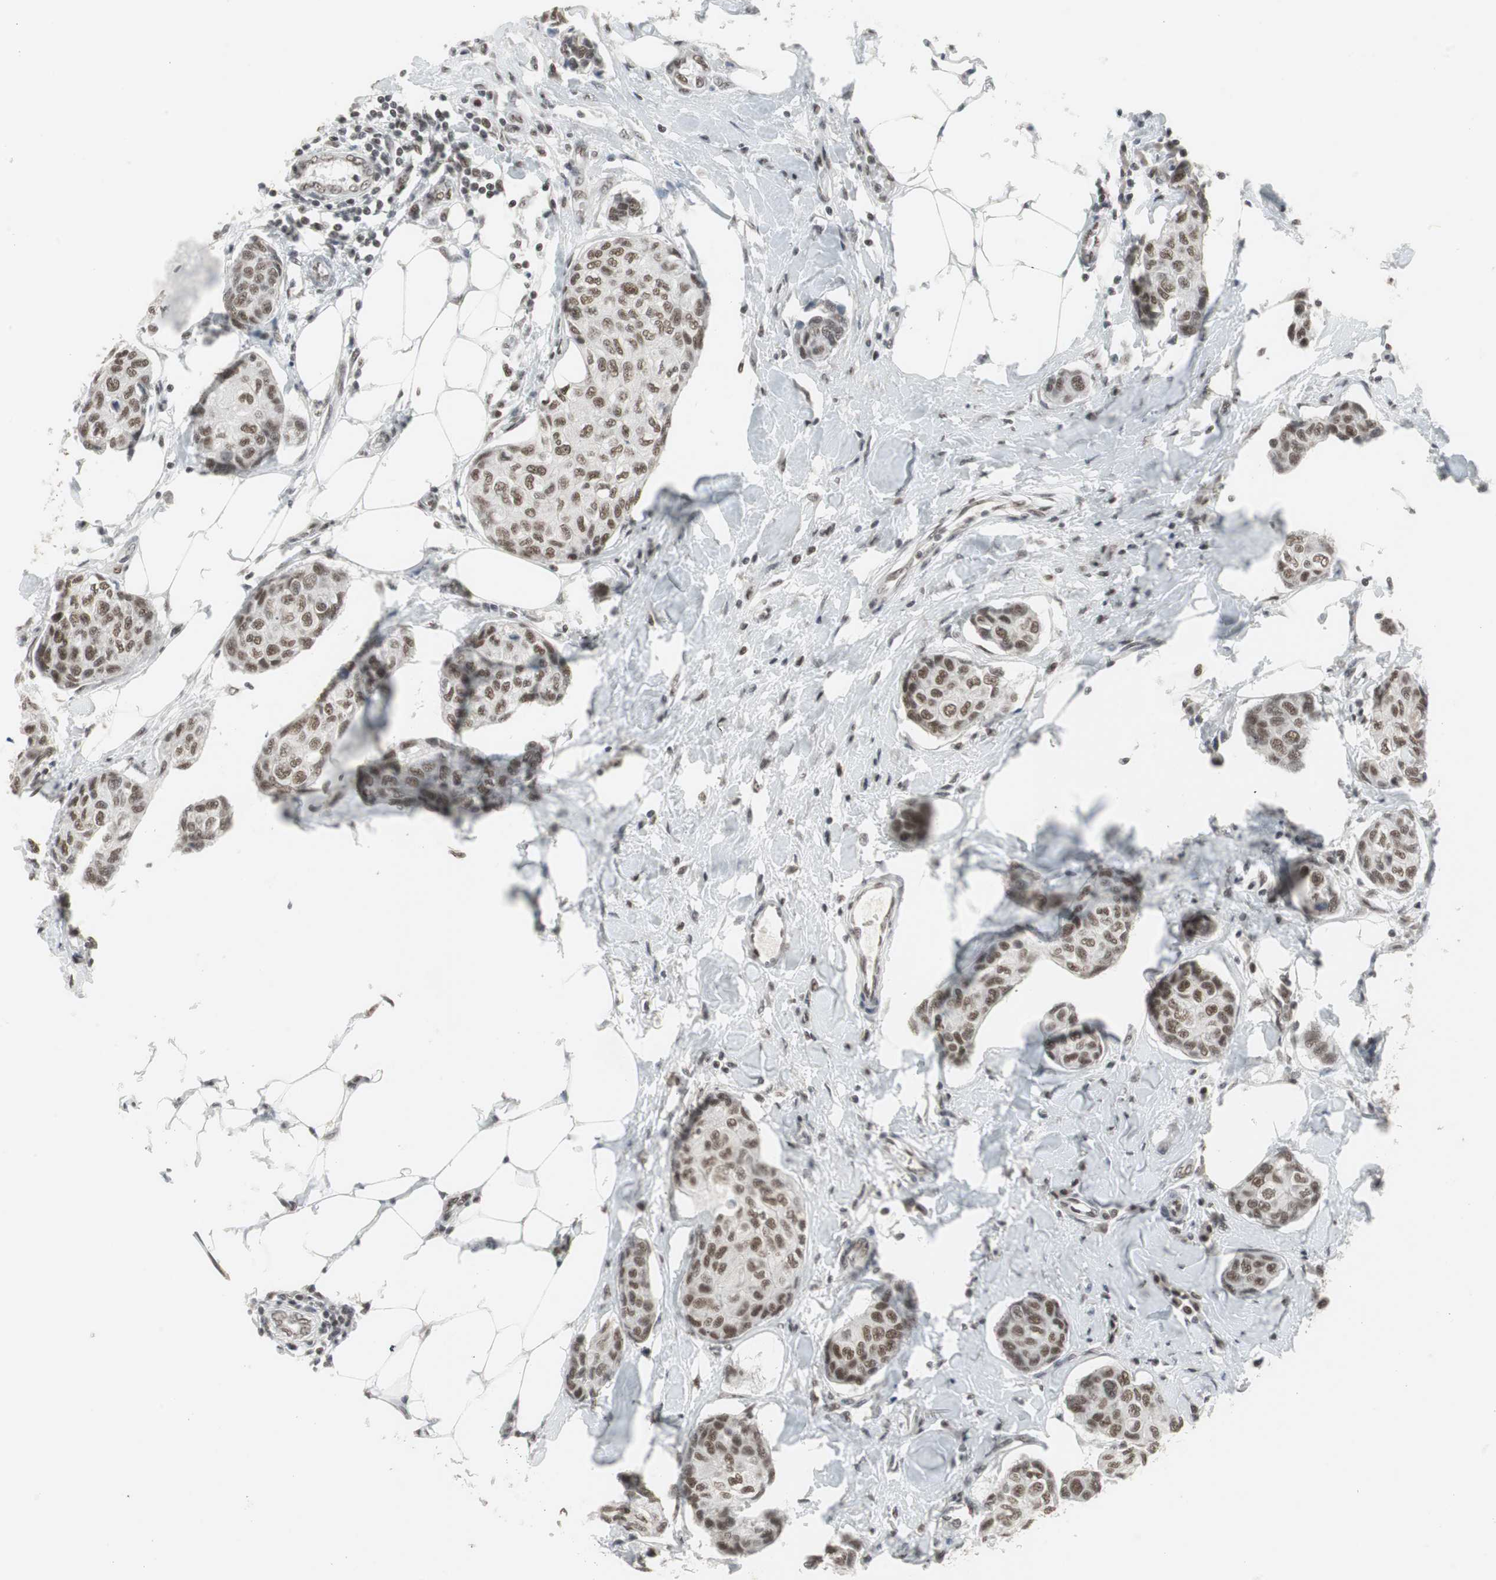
{"staining": {"intensity": "strong", "quantity": ">75%", "location": "nuclear"}, "tissue": "breast cancer", "cell_type": "Tumor cells", "image_type": "cancer", "snomed": [{"axis": "morphology", "description": "Duct carcinoma"}, {"axis": "topography", "description": "Breast"}], "caption": "An IHC photomicrograph of tumor tissue is shown. Protein staining in brown labels strong nuclear positivity in breast cancer (infiltrating ductal carcinoma) within tumor cells.", "gene": "RTF1", "patient": {"sex": "female", "age": 80}}